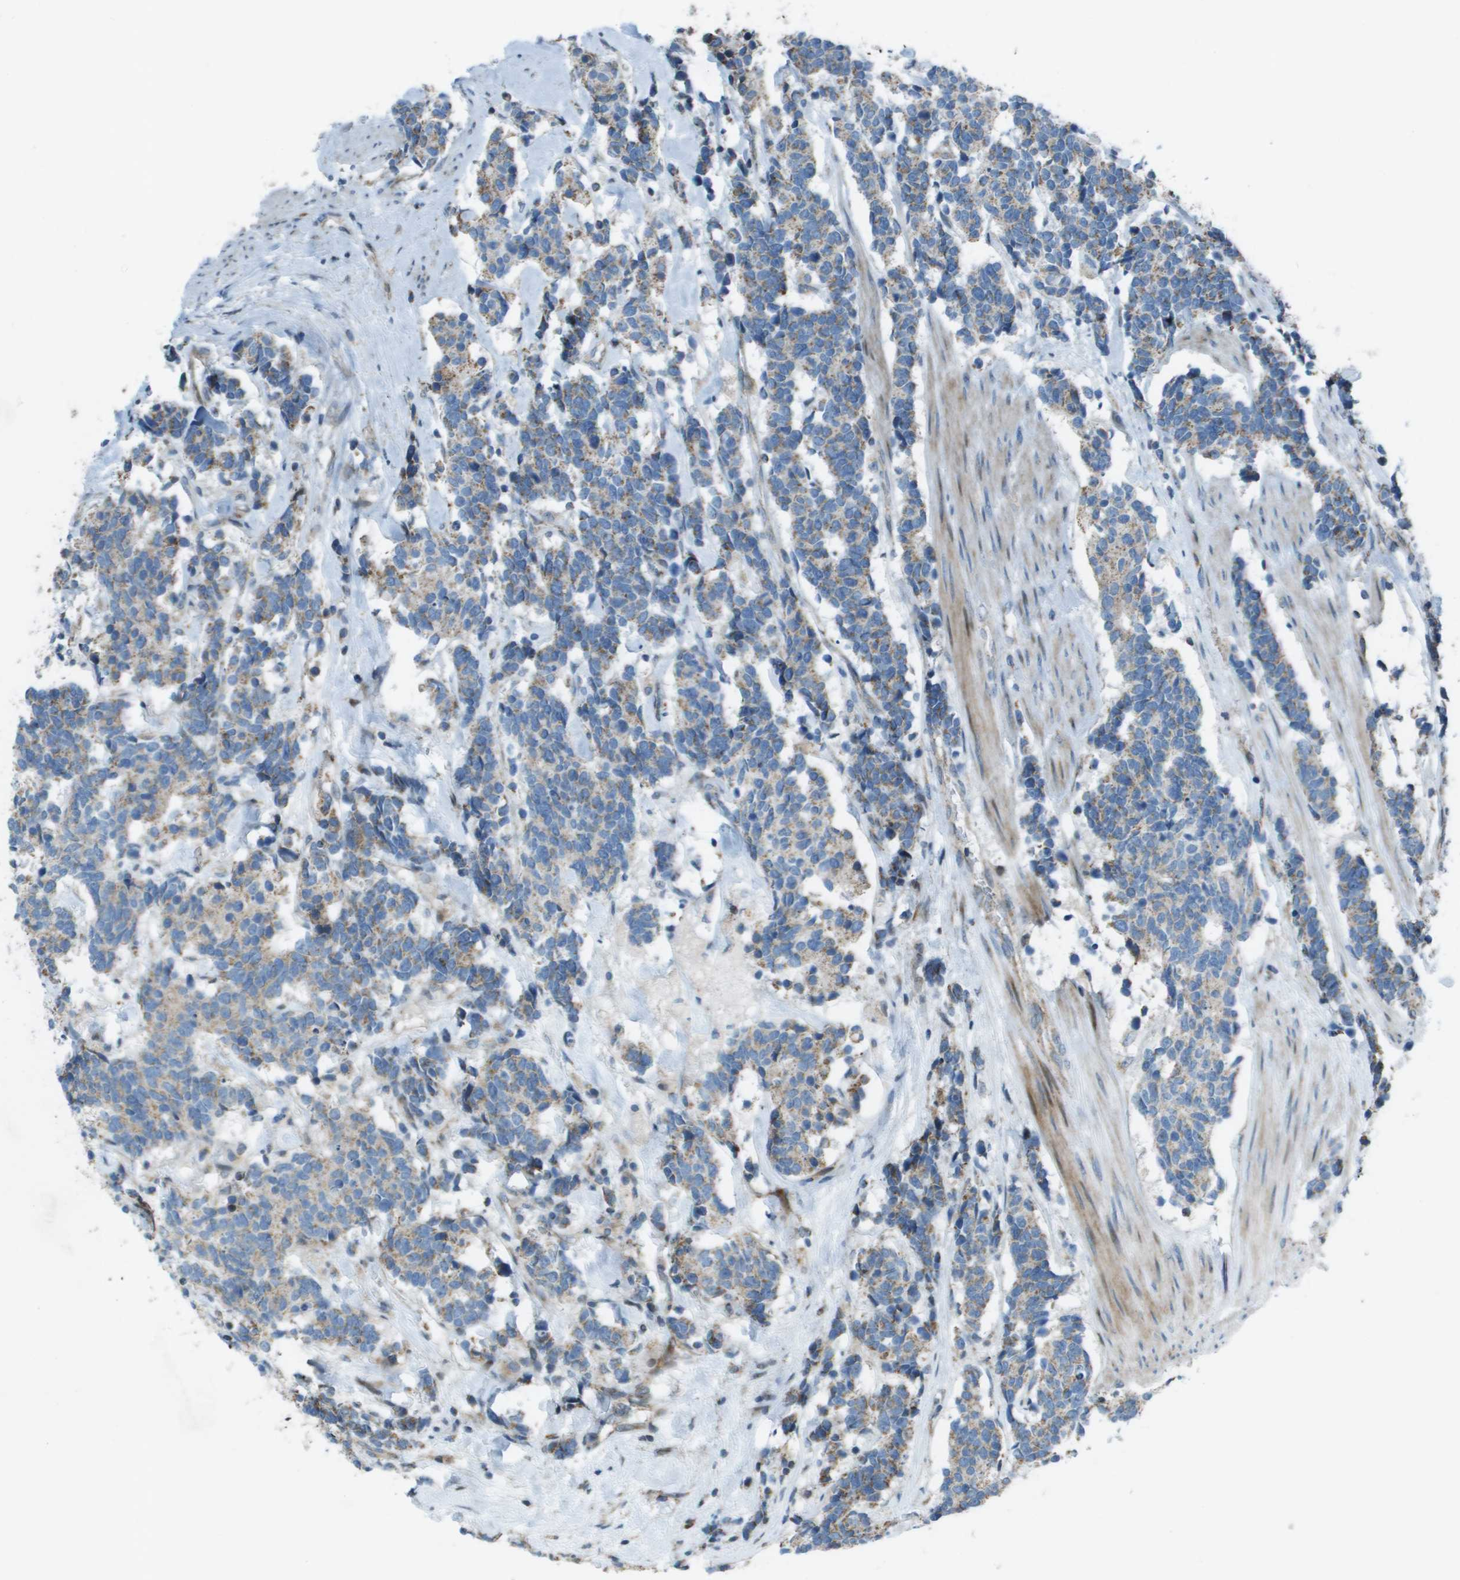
{"staining": {"intensity": "weak", "quantity": ">75%", "location": "cytoplasmic/membranous"}, "tissue": "carcinoid", "cell_type": "Tumor cells", "image_type": "cancer", "snomed": [{"axis": "morphology", "description": "Carcinoma, NOS"}, {"axis": "morphology", "description": "Carcinoid, malignant, NOS"}, {"axis": "topography", "description": "Urinary bladder"}], "caption": "A brown stain shows weak cytoplasmic/membranous expression of a protein in malignant carcinoid tumor cells. (brown staining indicates protein expression, while blue staining denotes nuclei).", "gene": "MGAT3", "patient": {"sex": "male", "age": 57}}